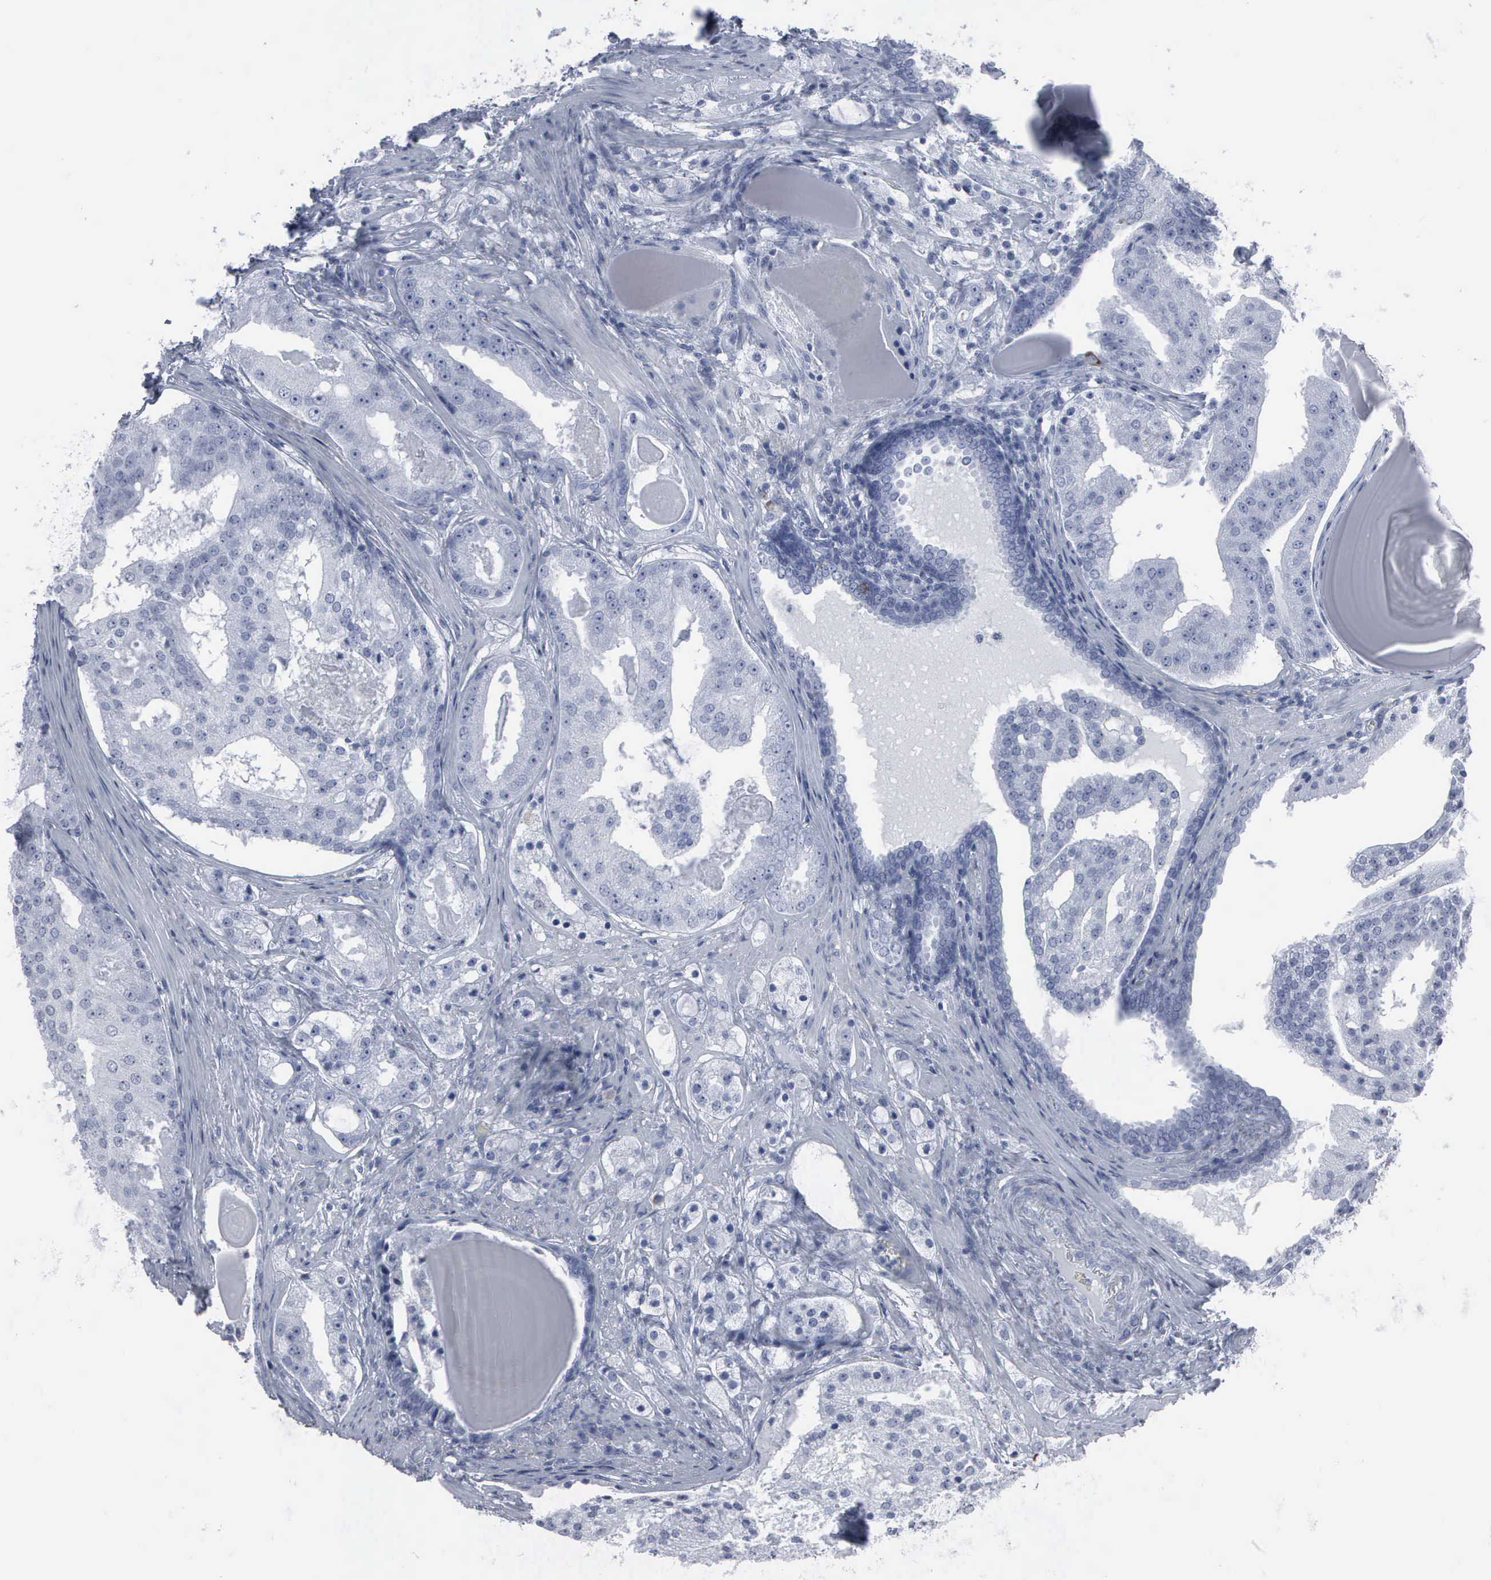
{"staining": {"intensity": "negative", "quantity": "none", "location": "none"}, "tissue": "prostate cancer", "cell_type": "Tumor cells", "image_type": "cancer", "snomed": [{"axis": "morphology", "description": "Adenocarcinoma, High grade"}, {"axis": "topography", "description": "Prostate"}], "caption": "Immunohistochemical staining of prostate adenocarcinoma (high-grade) demonstrates no significant staining in tumor cells. Nuclei are stained in blue.", "gene": "CCNB1", "patient": {"sex": "male", "age": 68}}